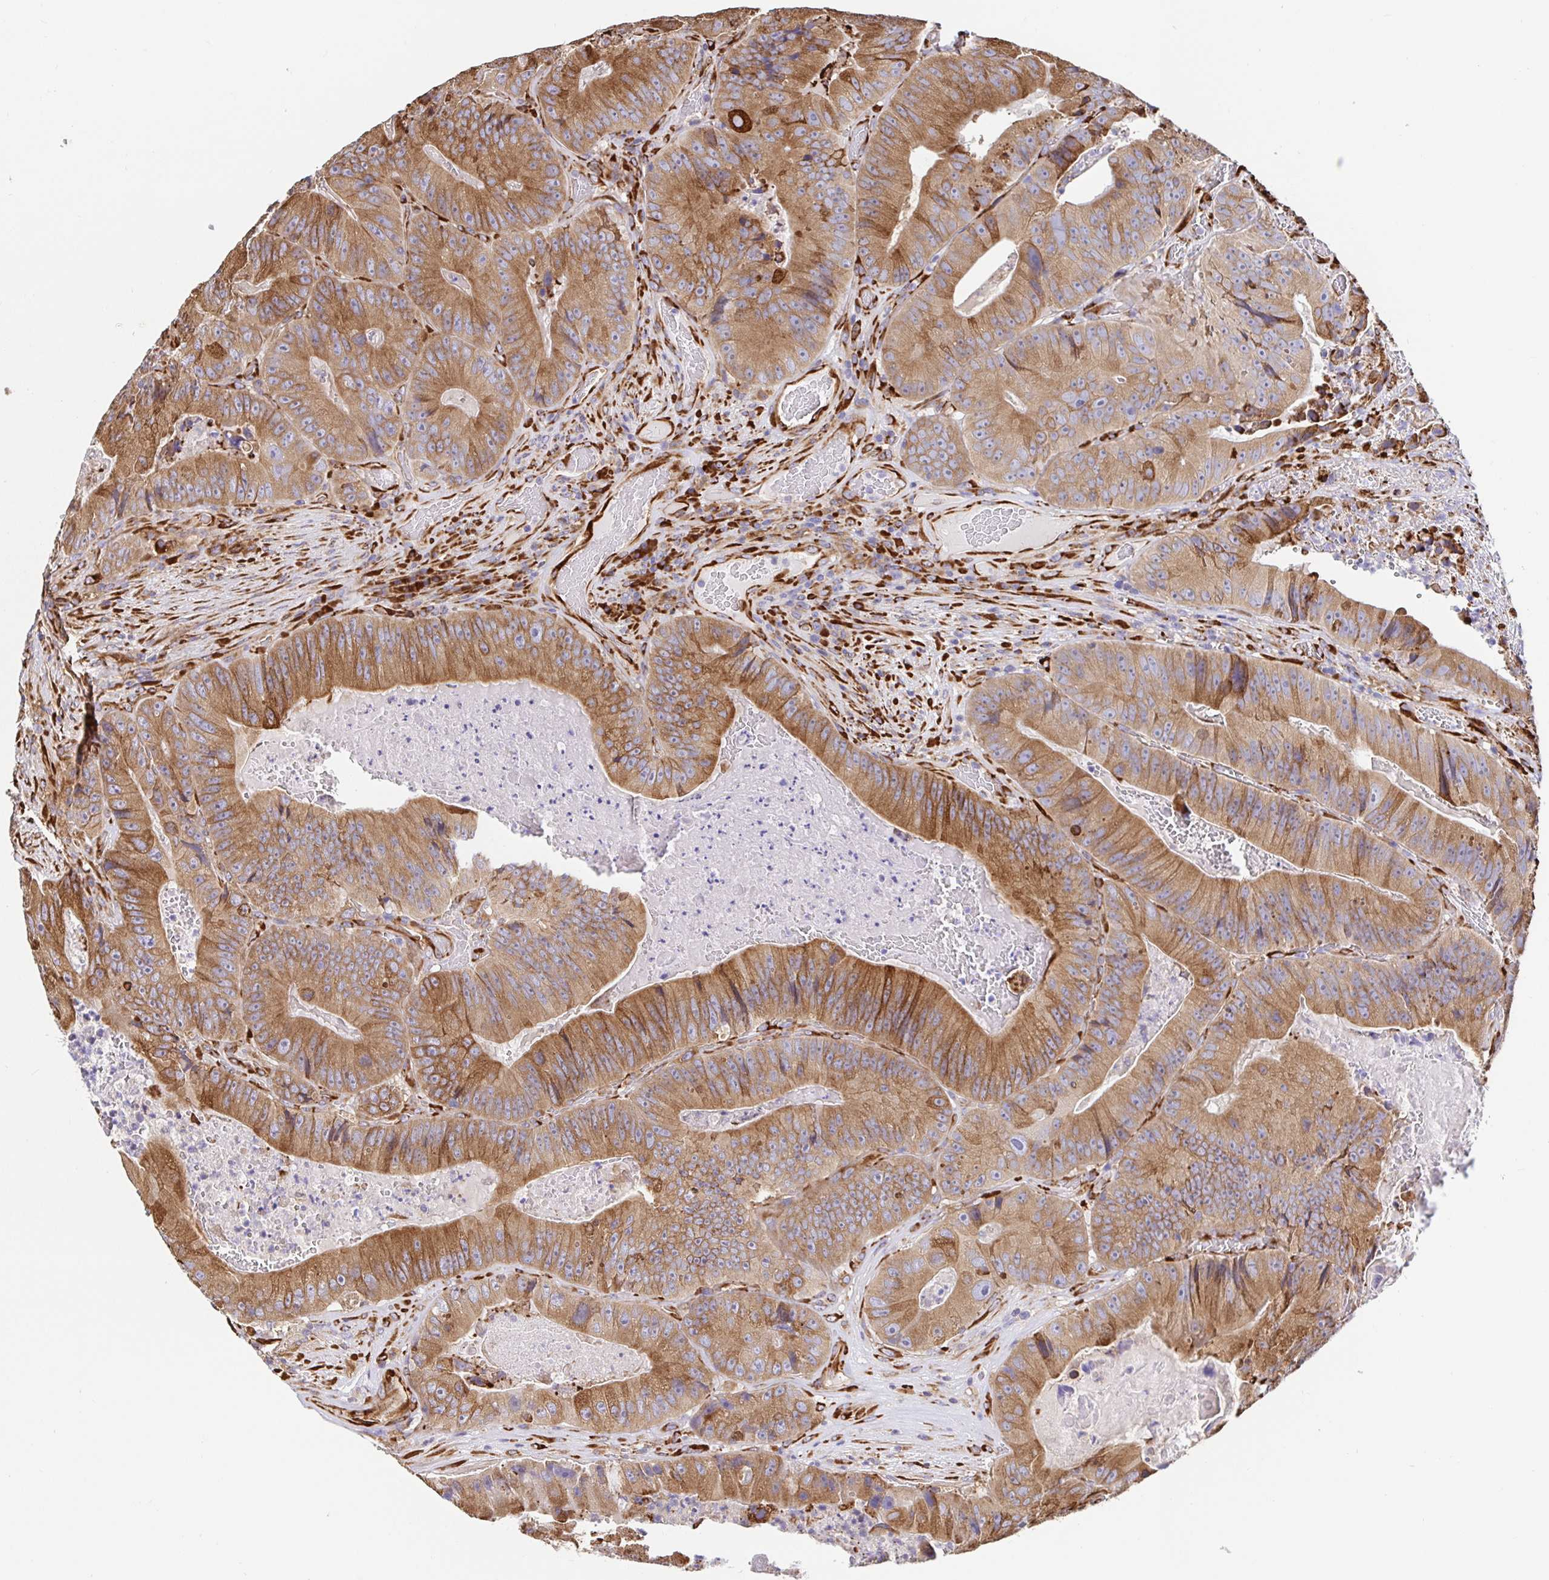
{"staining": {"intensity": "moderate", "quantity": ">75%", "location": "cytoplasmic/membranous"}, "tissue": "colorectal cancer", "cell_type": "Tumor cells", "image_type": "cancer", "snomed": [{"axis": "morphology", "description": "Adenocarcinoma, NOS"}, {"axis": "topography", "description": "Colon"}], "caption": "Tumor cells reveal moderate cytoplasmic/membranous positivity in approximately >75% of cells in colorectal cancer.", "gene": "MAOA", "patient": {"sex": "female", "age": 86}}